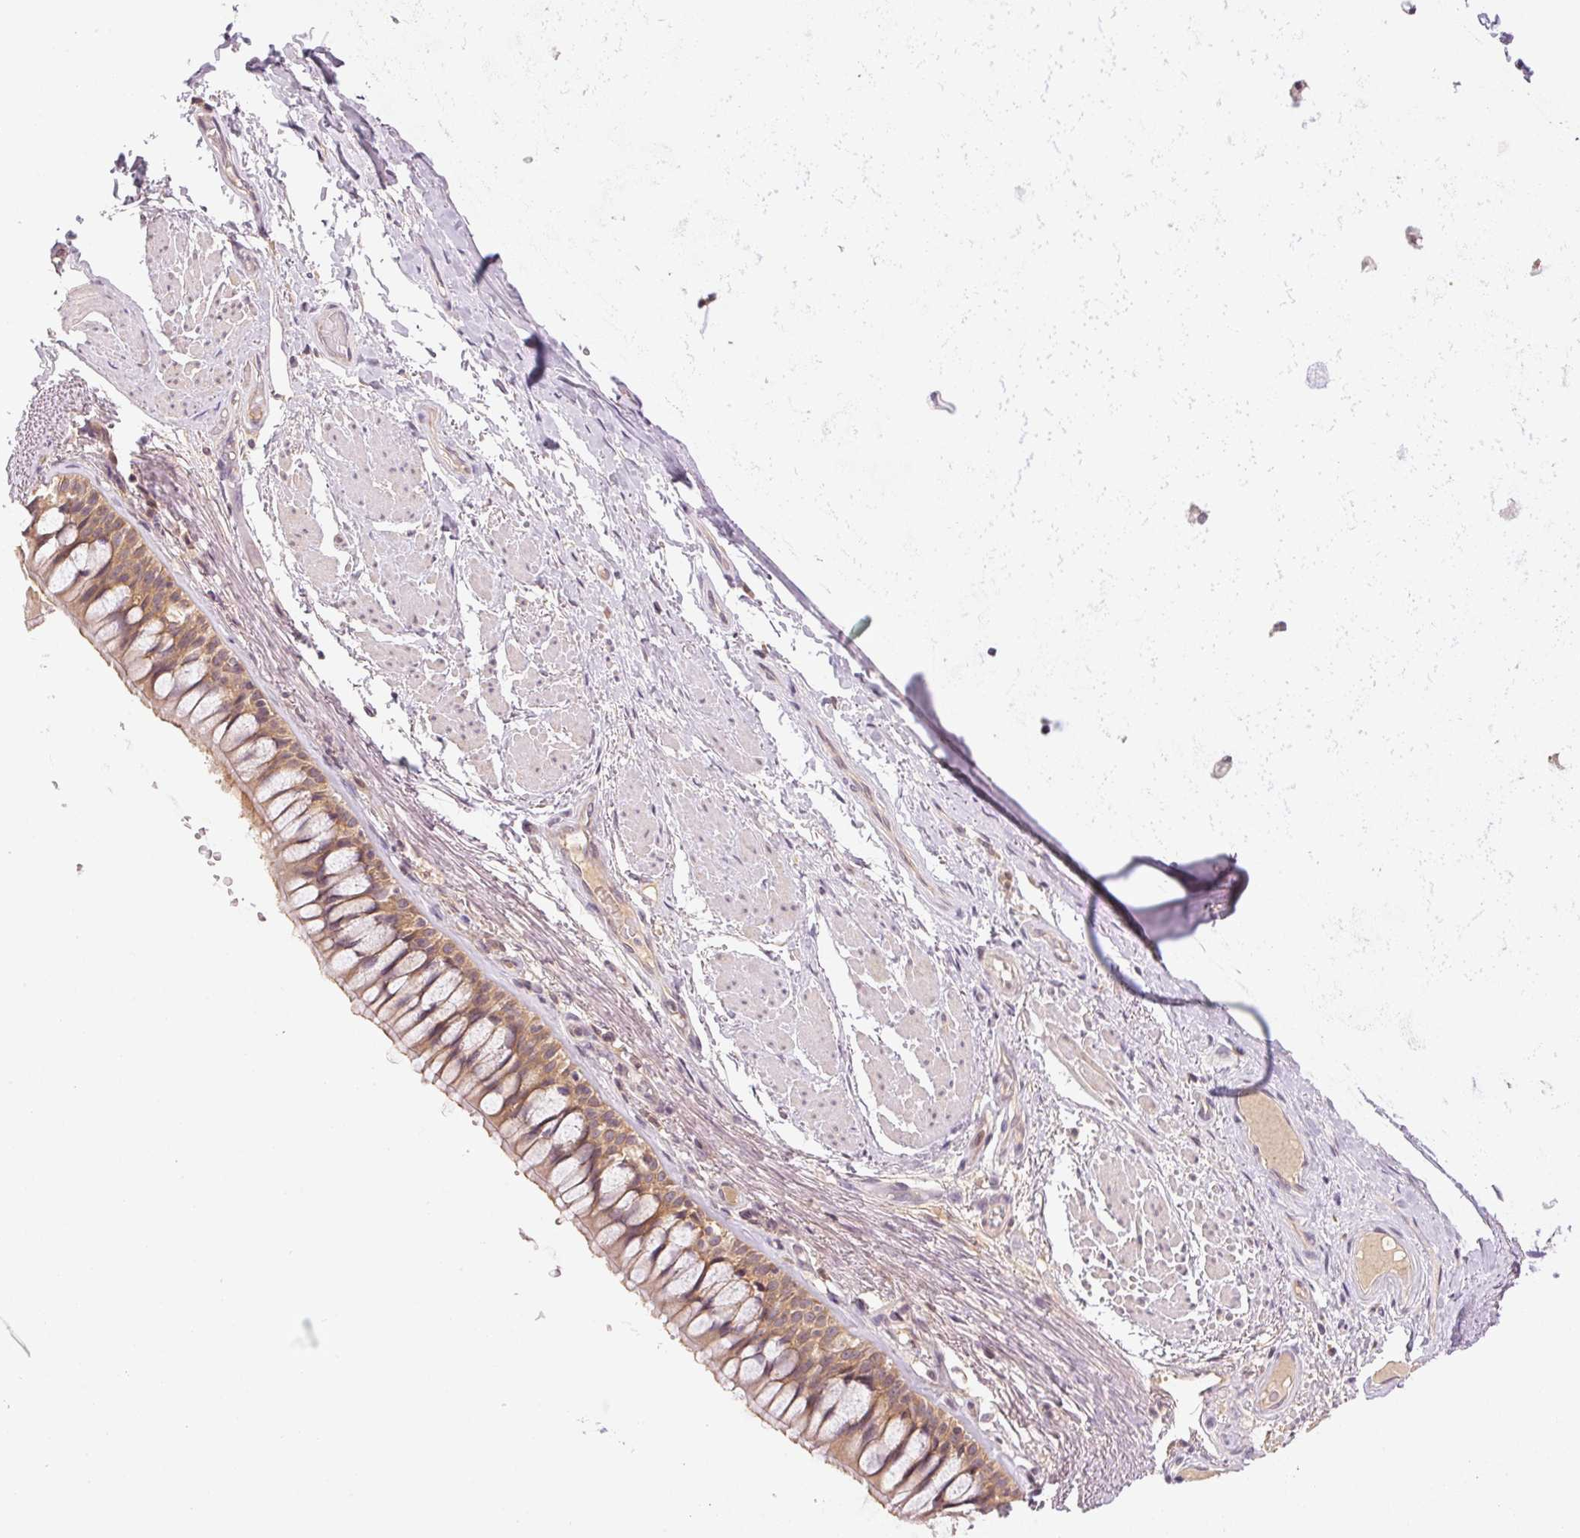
{"staining": {"intensity": "weak", "quantity": "25%-75%", "location": "cytoplasmic/membranous"}, "tissue": "soft tissue", "cell_type": "Chondrocytes", "image_type": "normal", "snomed": [{"axis": "morphology", "description": "Normal tissue, NOS"}, {"axis": "topography", "description": "Cartilage tissue"}, {"axis": "topography", "description": "Bronchus"}], "caption": "Approximately 25%-75% of chondrocytes in benign human soft tissue demonstrate weak cytoplasmic/membranous protein staining as visualized by brown immunohistochemical staining.", "gene": "BNIP5", "patient": {"sex": "male", "age": 64}}